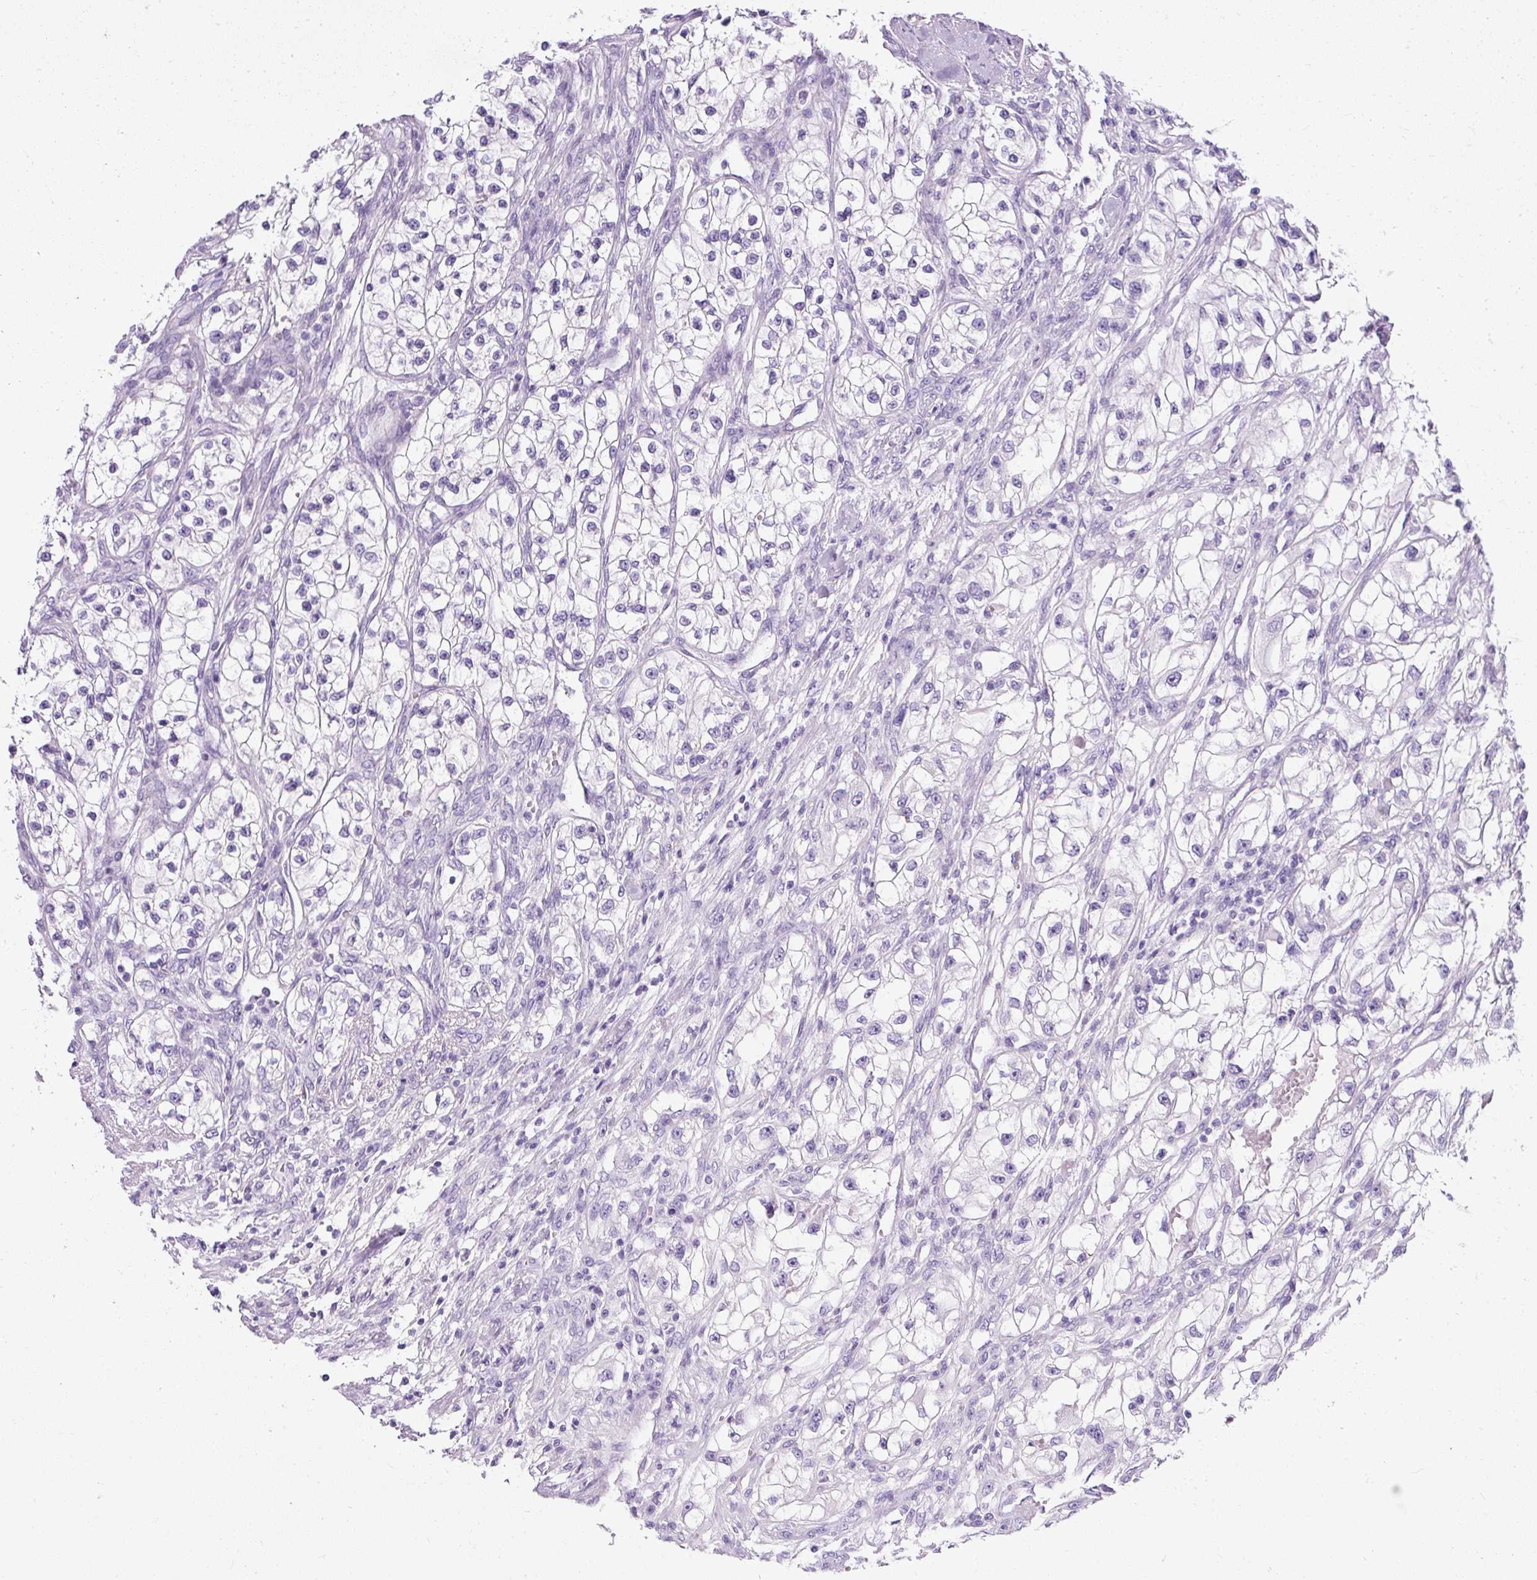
{"staining": {"intensity": "negative", "quantity": "none", "location": "none"}, "tissue": "renal cancer", "cell_type": "Tumor cells", "image_type": "cancer", "snomed": [{"axis": "morphology", "description": "Adenocarcinoma, NOS"}, {"axis": "topography", "description": "Kidney"}], "caption": "Tumor cells show no significant protein staining in renal cancer. Brightfield microscopy of IHC stained with DAB (3,3'-diaminobenzidine) (brown) and hematoxylin (blue), captured at high magnification.", "gene": "C2CD4C", "patient": {"sex": "female", "age": 57}}